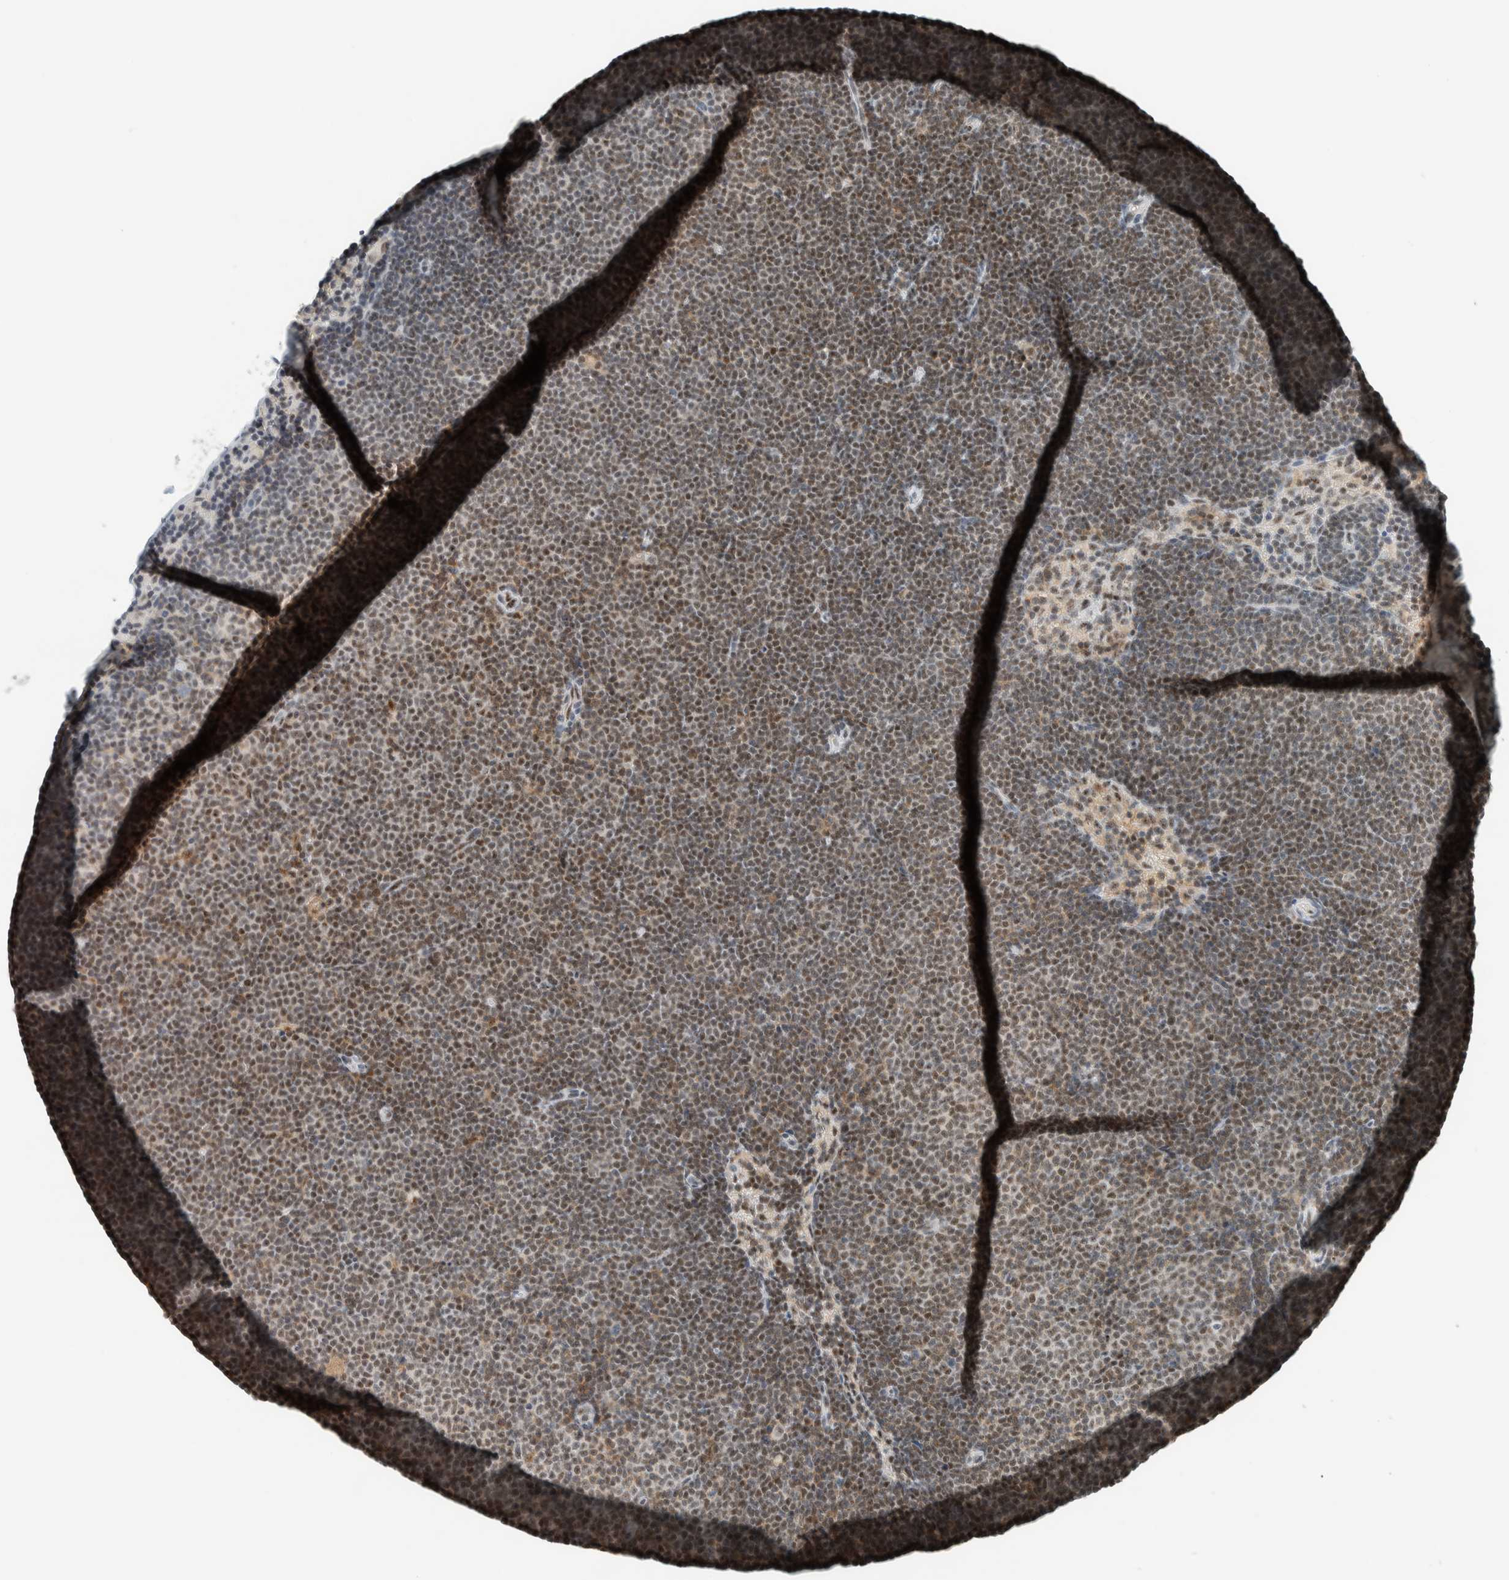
{"staining": {"intensity": "weak", "quantity": ">75%", "location": "cytoplasmic/membranous,nuclear"}, "tissue": "lymphoma", "cell_type": "Tumor cells", "image_type": "cancer", "snomed": [{"axis": "morphology", "description": "Malignant lymphoma, non-Hodgkin's type, Low grade"}, {"axis": "topography", "description": "Lymph node"}], "caption": "Malignant lymphoma, non-Hodgkin's type (low-grade) stained for a protein demonstrates weak cytoplasmic/membranous and nuclear positivity in tumor cells. (DAB IHC with brightfield microscopy, high magnification).", "gene": "CYSRT1", "patient": {"sex": "female", "age": 53}}